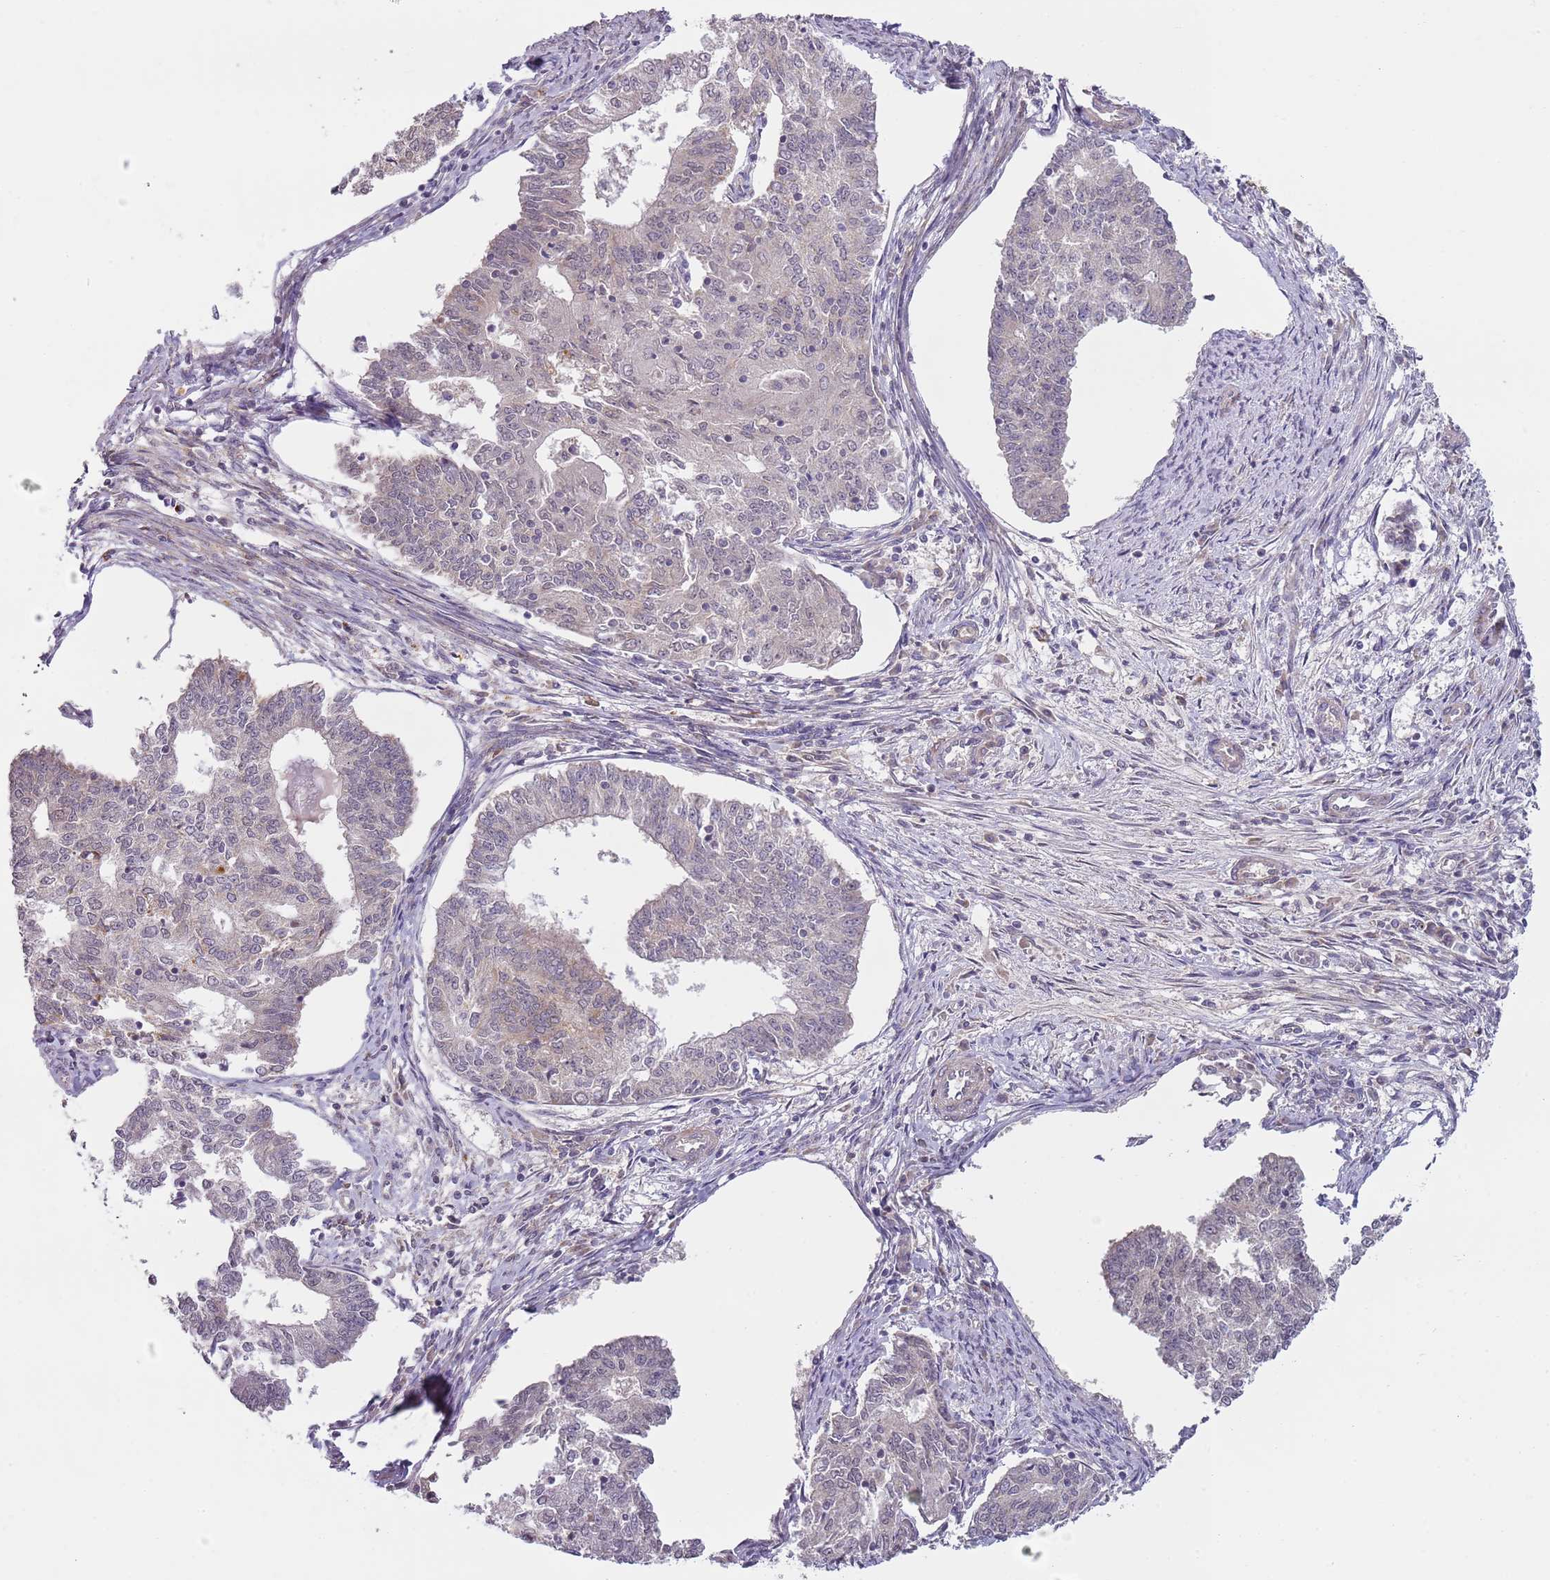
{"staining": {"intensity": "negative", "quantity": "none", "location": "none"}, "tissue": "endometrial cancer", "cell_type": "Tumor cells", "image_type": "cancer", "snomed": [{"axis": "morphology", "description": "Adenocarcinoma, NOS"}, {"axis": "topography", "description": "Endometrium"}], "caption": "An immunohistochemistry (IHC) histopathology image of endometrial cancer (adenocarcinoma) is shown. There is no staining in tumor cells of endometrial cancer (adenocarcinoma).", "gene": "SKOR2", "patient": {"sex": "female", "age": 56}}